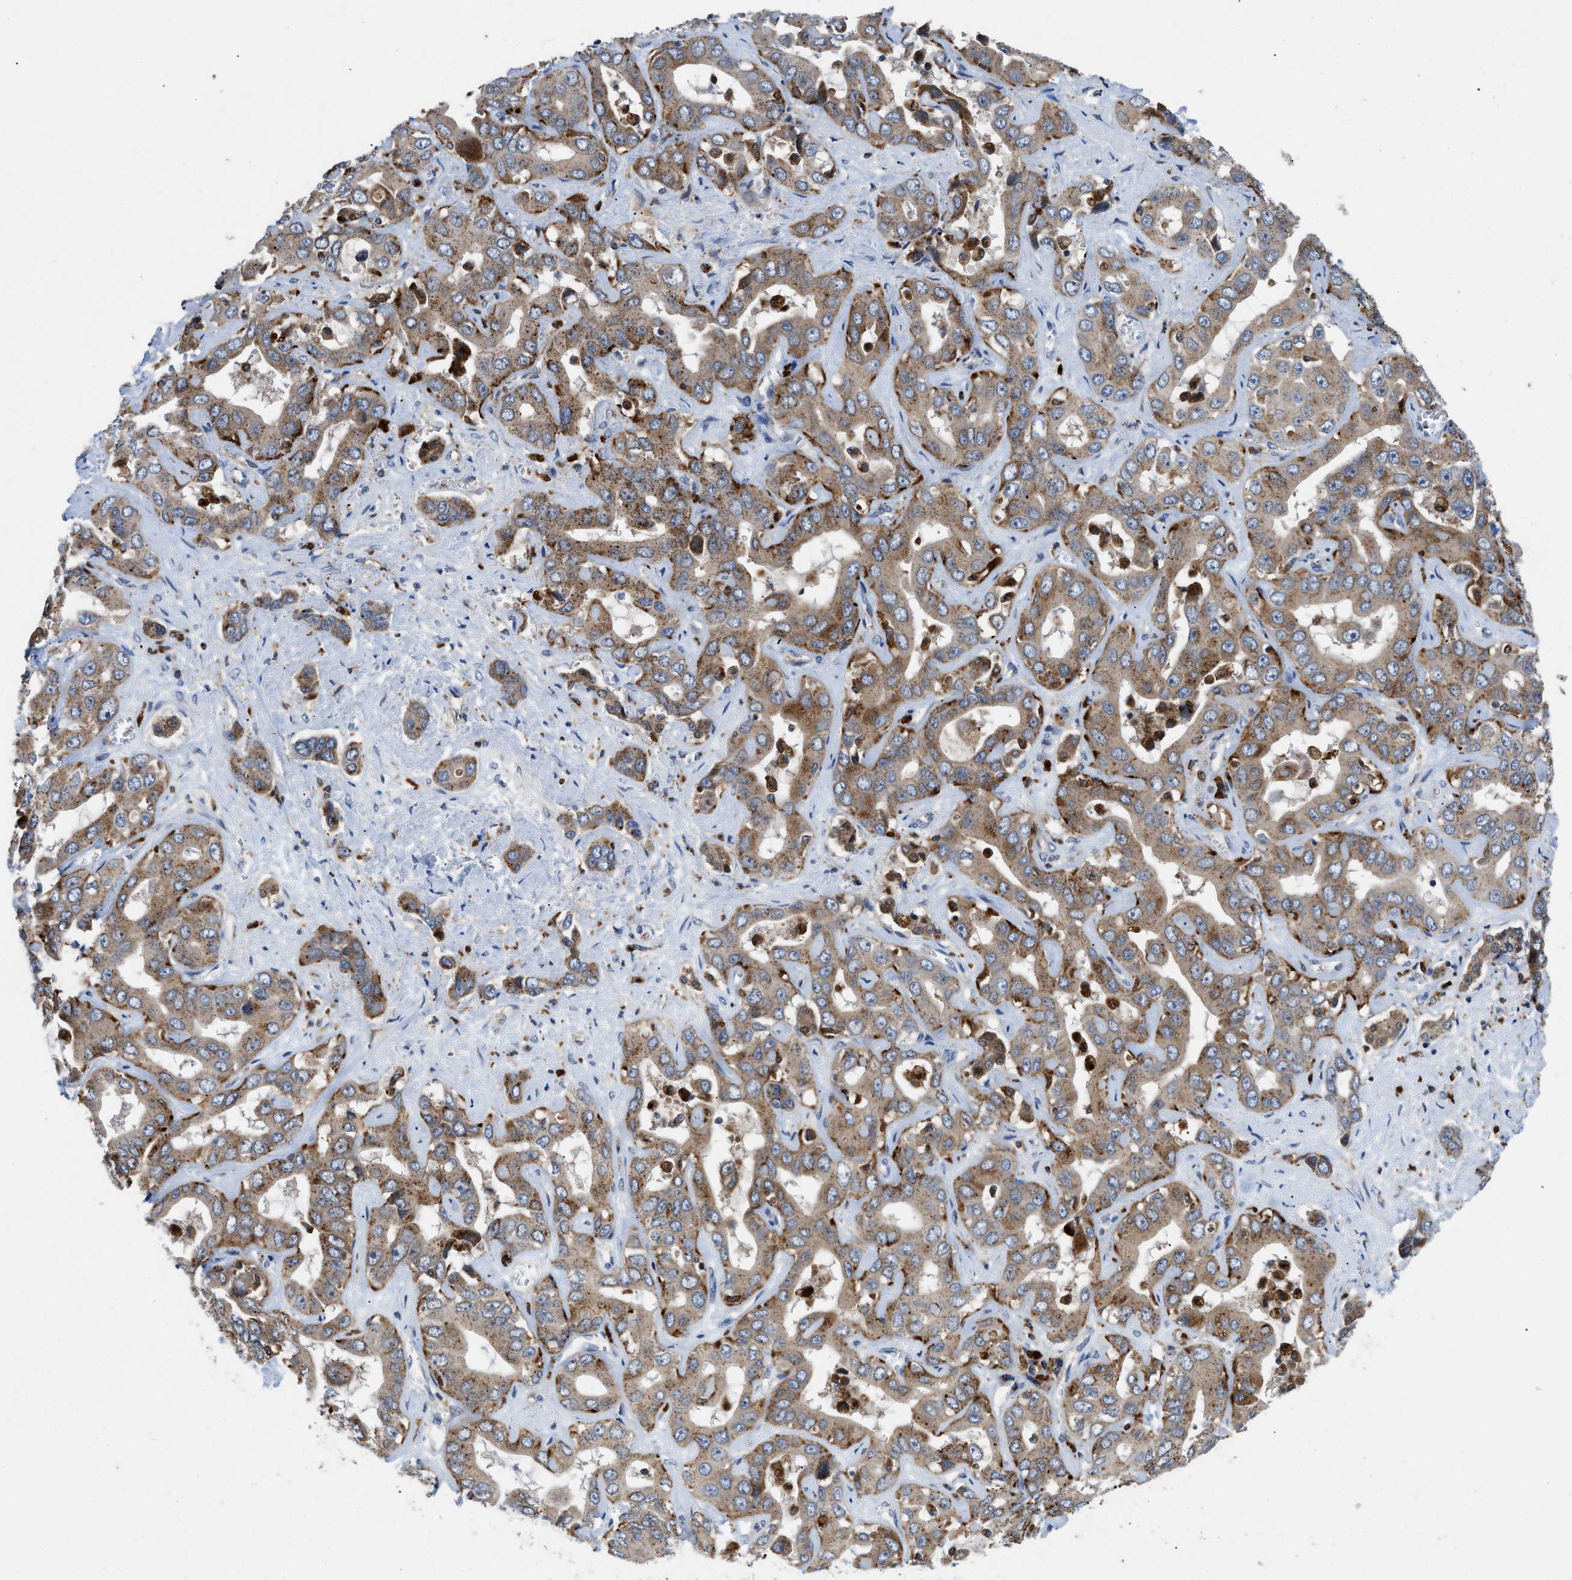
{"staining": {"intensity": "moderate", "quantity": ">75%", "location": "cytoplasmic/membranous"}, "tissue": "liver cancer", "cell_type": "Tumor cells", "image_type": "cancer", "snomed": [{"axis": "morphology", "description": "Cholangiocarcinoma"}, {"axis": "topography", "description": "Liver"}], "caption": "Tumor cells demonstrate moderate cytoplasmic/membranous positivity in approximately >75% of cells in cholangiocarcinoma (liver). (DAB IHC, brown staining for protein, blue staining for nuclei).", "gene": "ENPP4", "patient": {"sex": "female", "age": 52}}